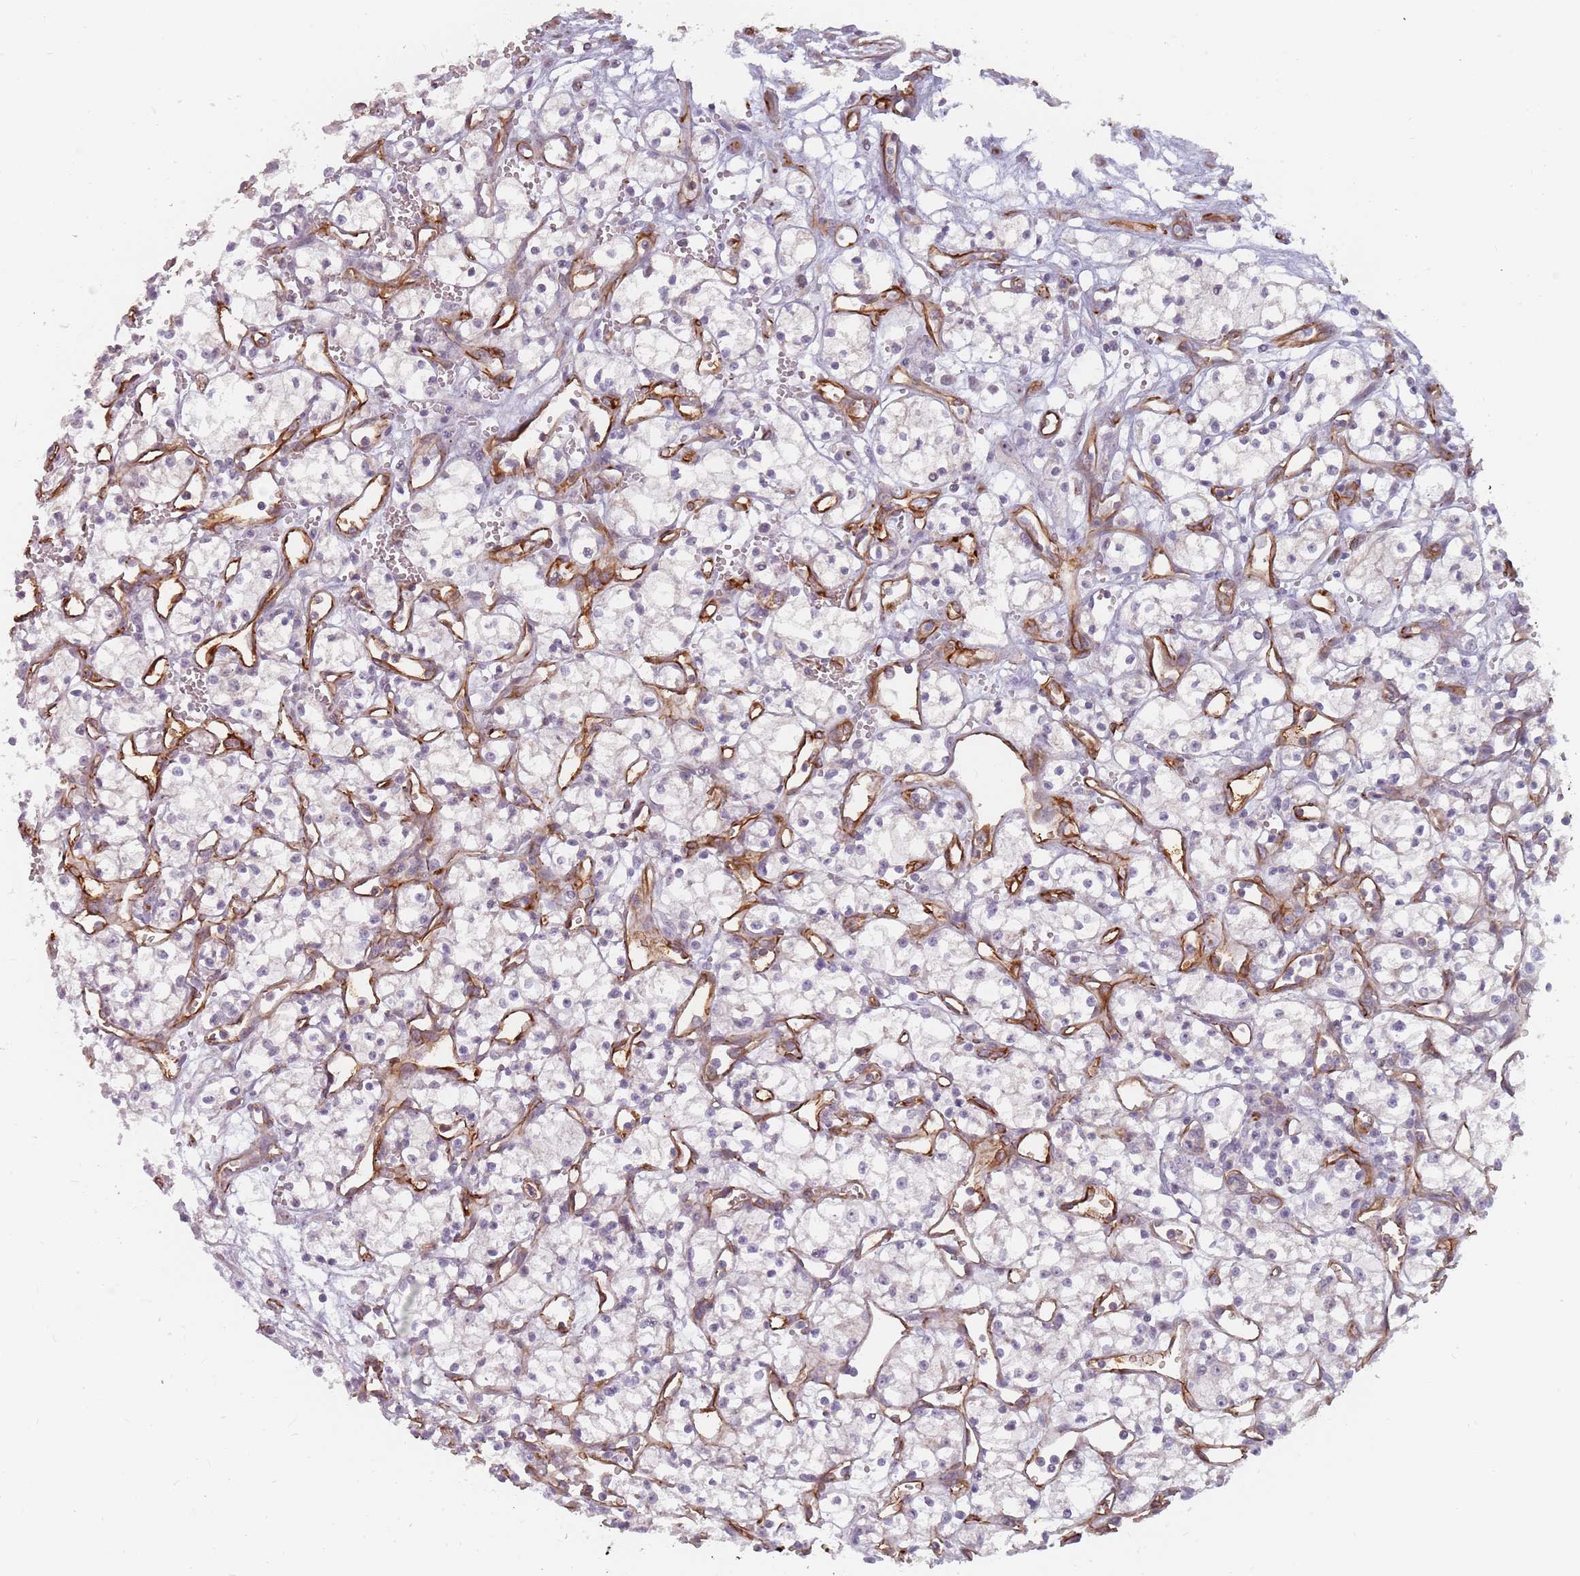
{"staining": {"intensity": "negative", "quantity": "none", "location": "none"}, "tissue": "renal cancer", "cell_type": "Tumor cells", "image_type": "cancer", "snomed": [{"axis": "morphology", "description": "Adenocarcinoma, NOS"}, {"axis": "topography", "description": "Kidney"}], "caption": "Human renal cancer (adenocarcinoma) stained for a protein using immunohistochemistry (IHC) exhibits no positivity in tumor cells.", "gene": "GAS2L3", "patient": {"sex": "male", "age": 59}}